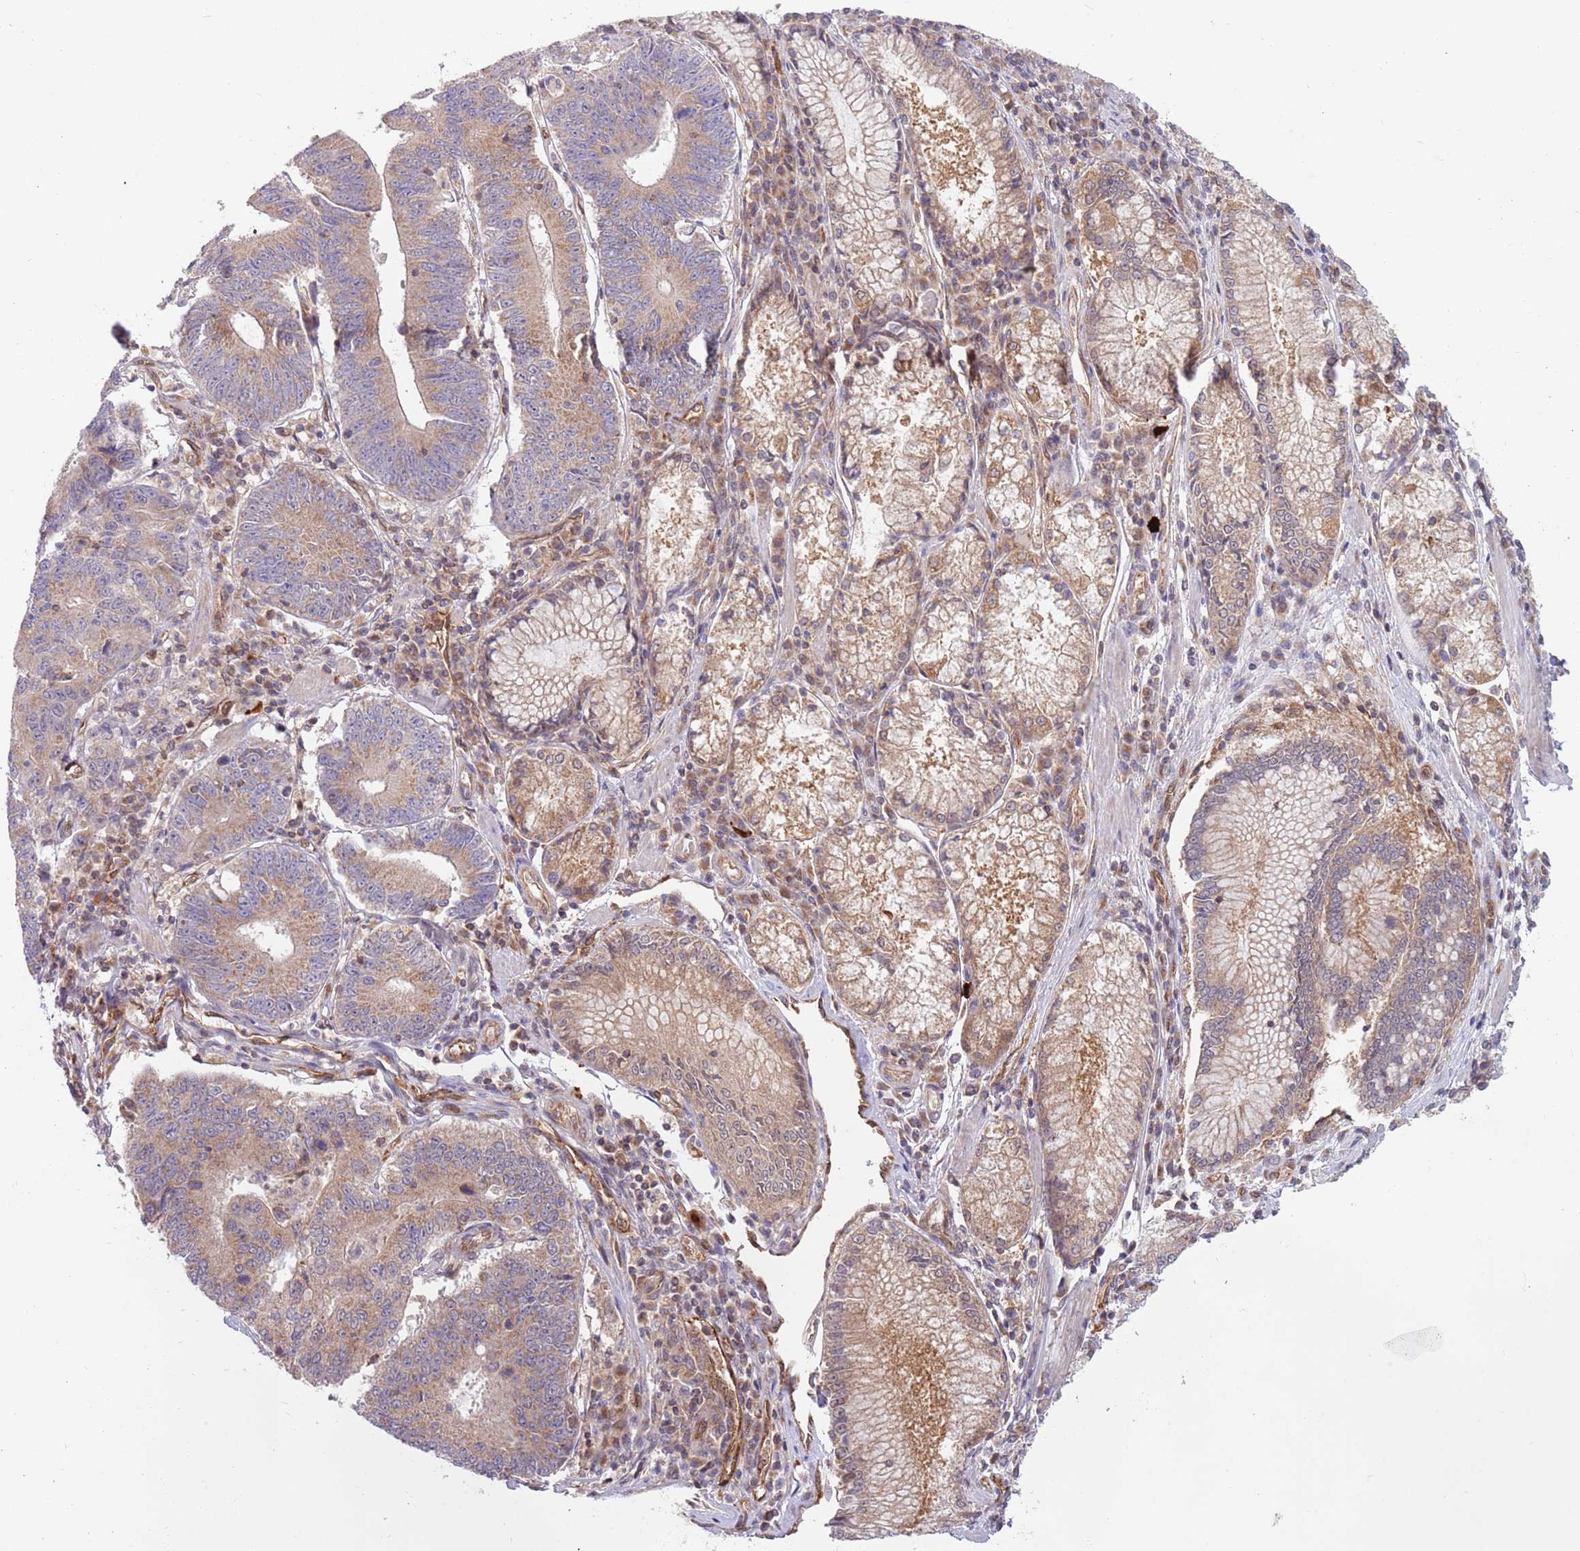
{"staining": {"intensity": "moderate", "quantity": ">75%", "location": "cytoplasmic/membranous"}, "tissue": "stomach cancer", "cell_type": "Tumor cells", "image_type": "cancer", "snomed": [{"axis": "morphology", "description": "Adenocarcinoma, NOS"}, {"axis": "topography", "description": "Stomach"}], "caption": "Immunohistochemical staining of human adenocarcinoma (stomach) demonstrates moderate cytoplasmic/membranous protein staining in approximately >75% of tumor cells. The protein of interest is stained brown, and the nuclei are stained in blue (DAB (3,3'-diaminobenzidine) IHC with brightfield microscopy, high magnification).", "gene": "GUK1", "patient": {"sex": "male", "age": 59}}